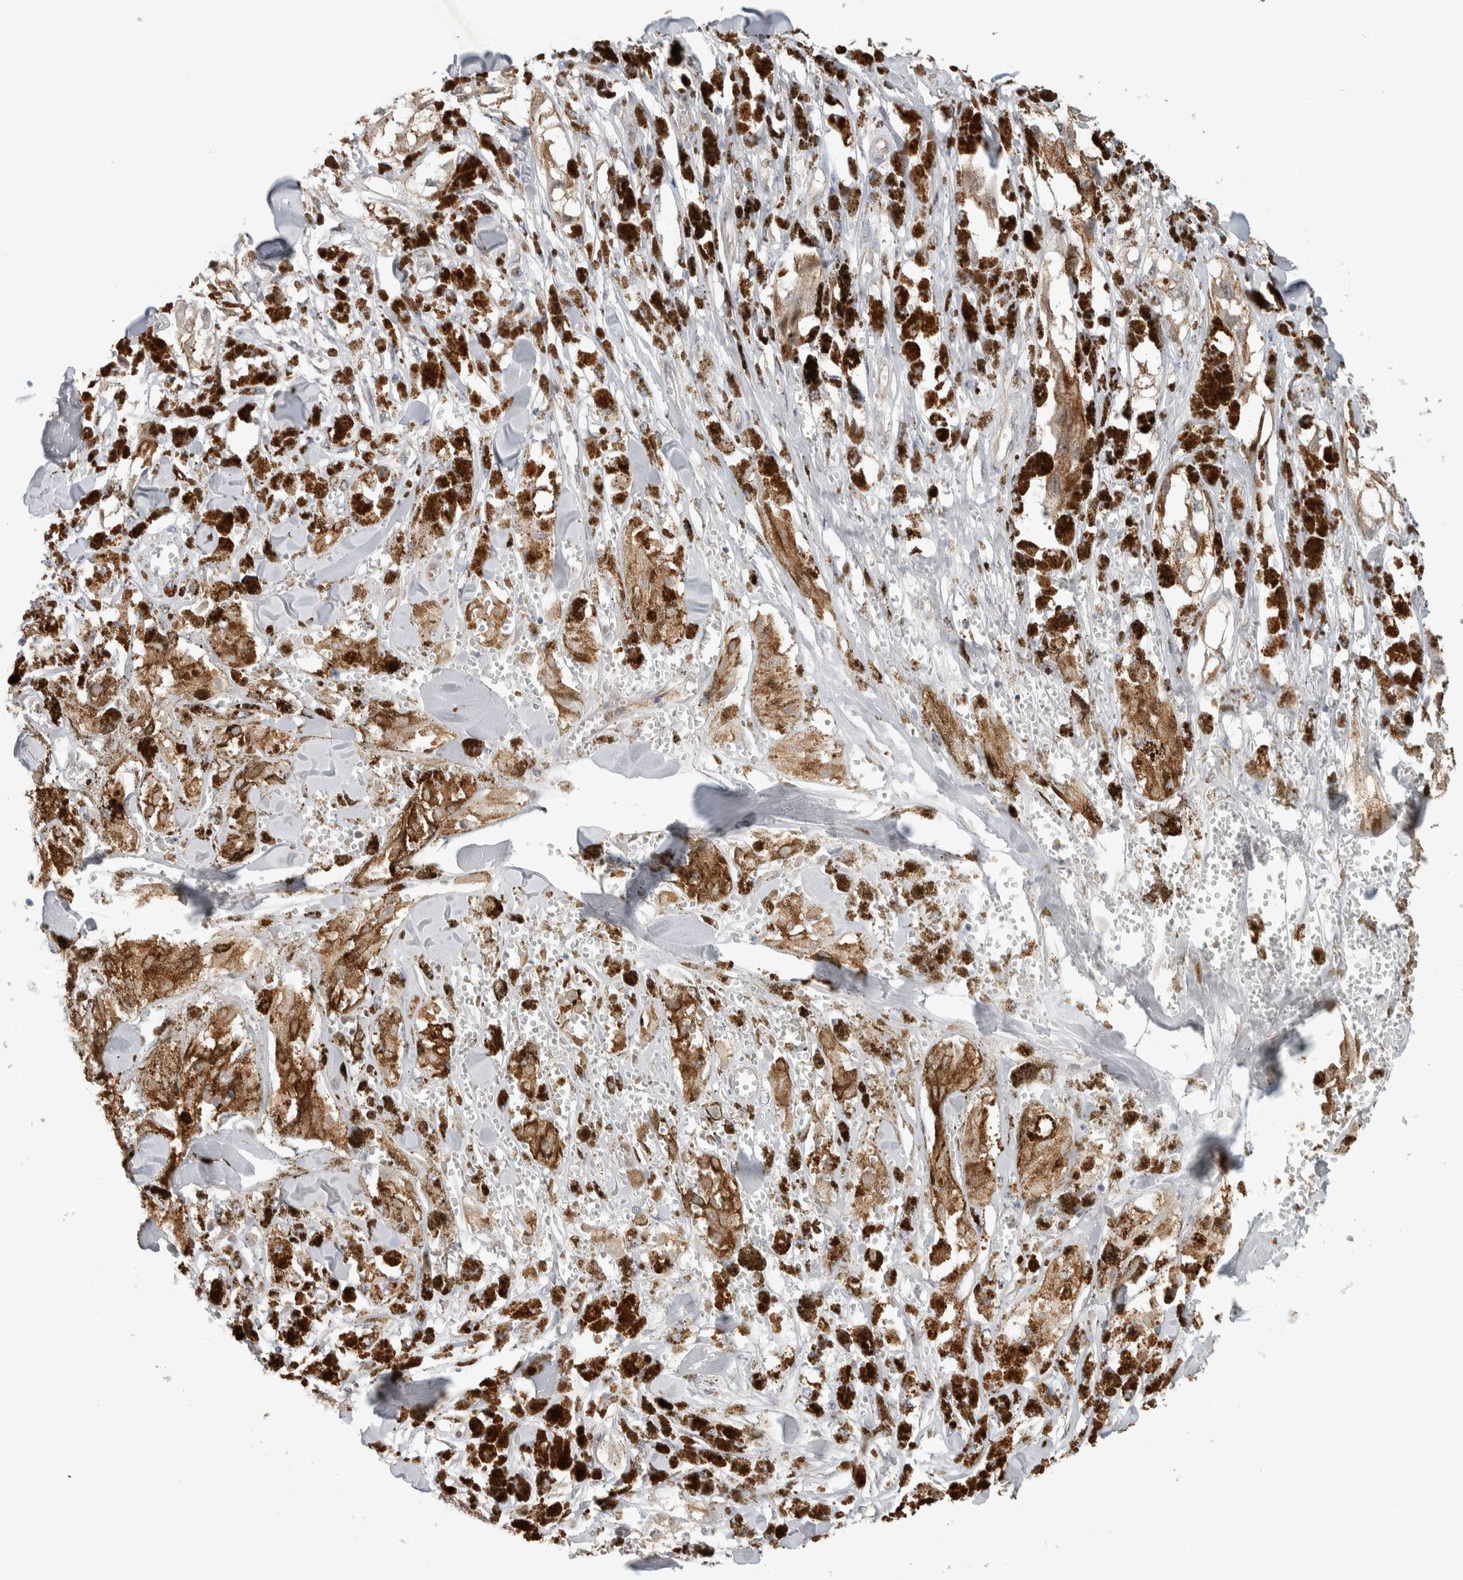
{"staining": {"intensity": "moderate", "quantity": ">75%", "location": "cytoplasmic/membranous"}, "tissue": "melanoma", "cell_type": "Tumor cells", "image_type": "cancer", "snomed": [{"axis": "morphology", "description": "Malignant melanoma, NOS"}, {"axis": "topography", "description": "Skin"}], "caption": "Immunohistochemistry (IHC) image of neoplastic tissue: human malignant melanoma stained using immunohistochemistry reveals medium levels of moderate protein expression localized specifically in the cytoplasmic/membranous of tumor cells, appearing as a cytoplasmic/membranous brown color.", "gene": "DEPTOR", "patient": {"sex": "male", "age": 88}}